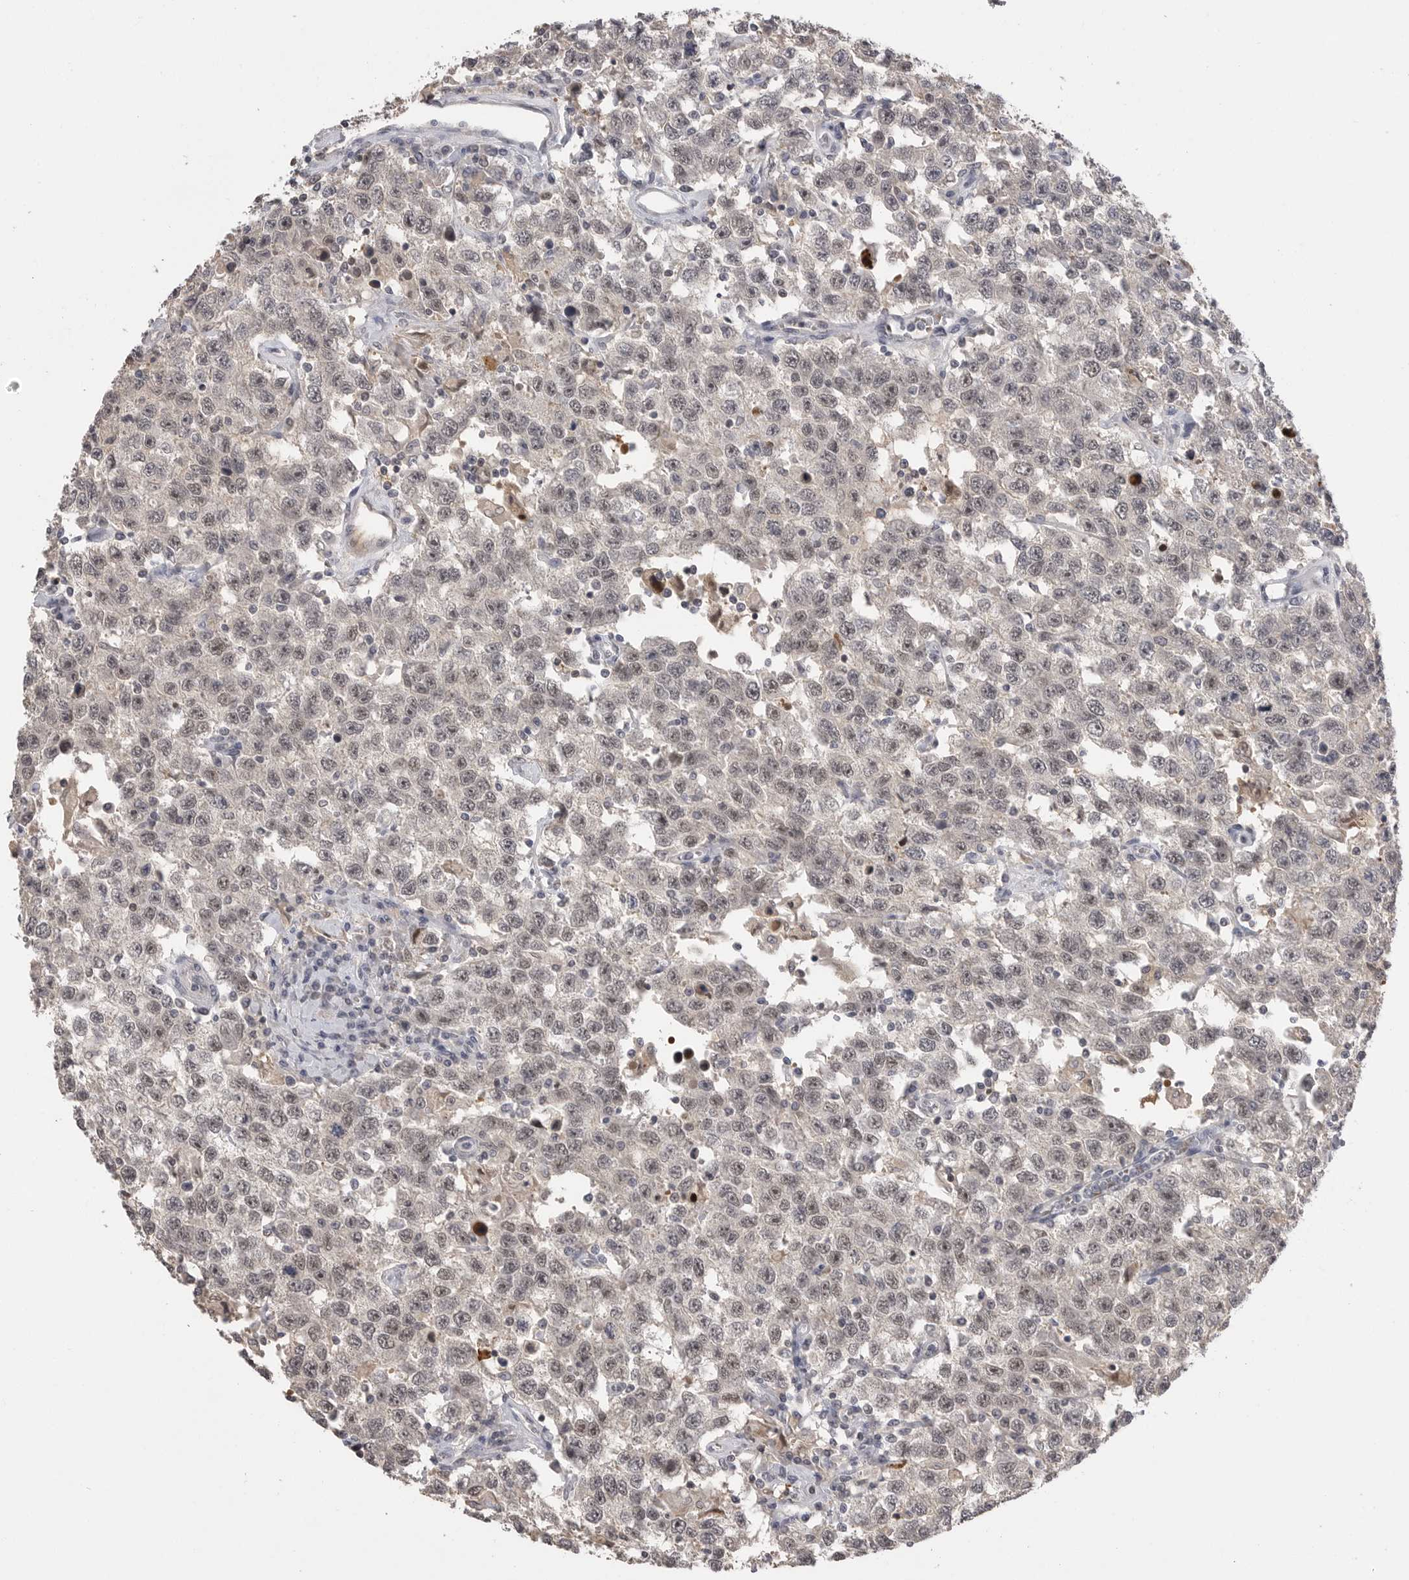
{"staining": {"intensity": "weak", "quantity": "25%-75%", "location": "nuclear"}, "tissue": "testis cancer", "cell_type": "Tumor cells", "image_type": "cancer", "snomed": [{"axis": "morphology", "description": "Seminoma, NOS"}, {"axis": "topography", "description": "Testis"}], "caption": "Protein expression analysis of testis cancer reveals weak nuclear staining in approximately 25%-75% of tumor cells. The protein is shown in brown color, while the nuclei are stained blue.", "gene": "PLEKHF1", "patient": {"sex": "male", "age": 41}}